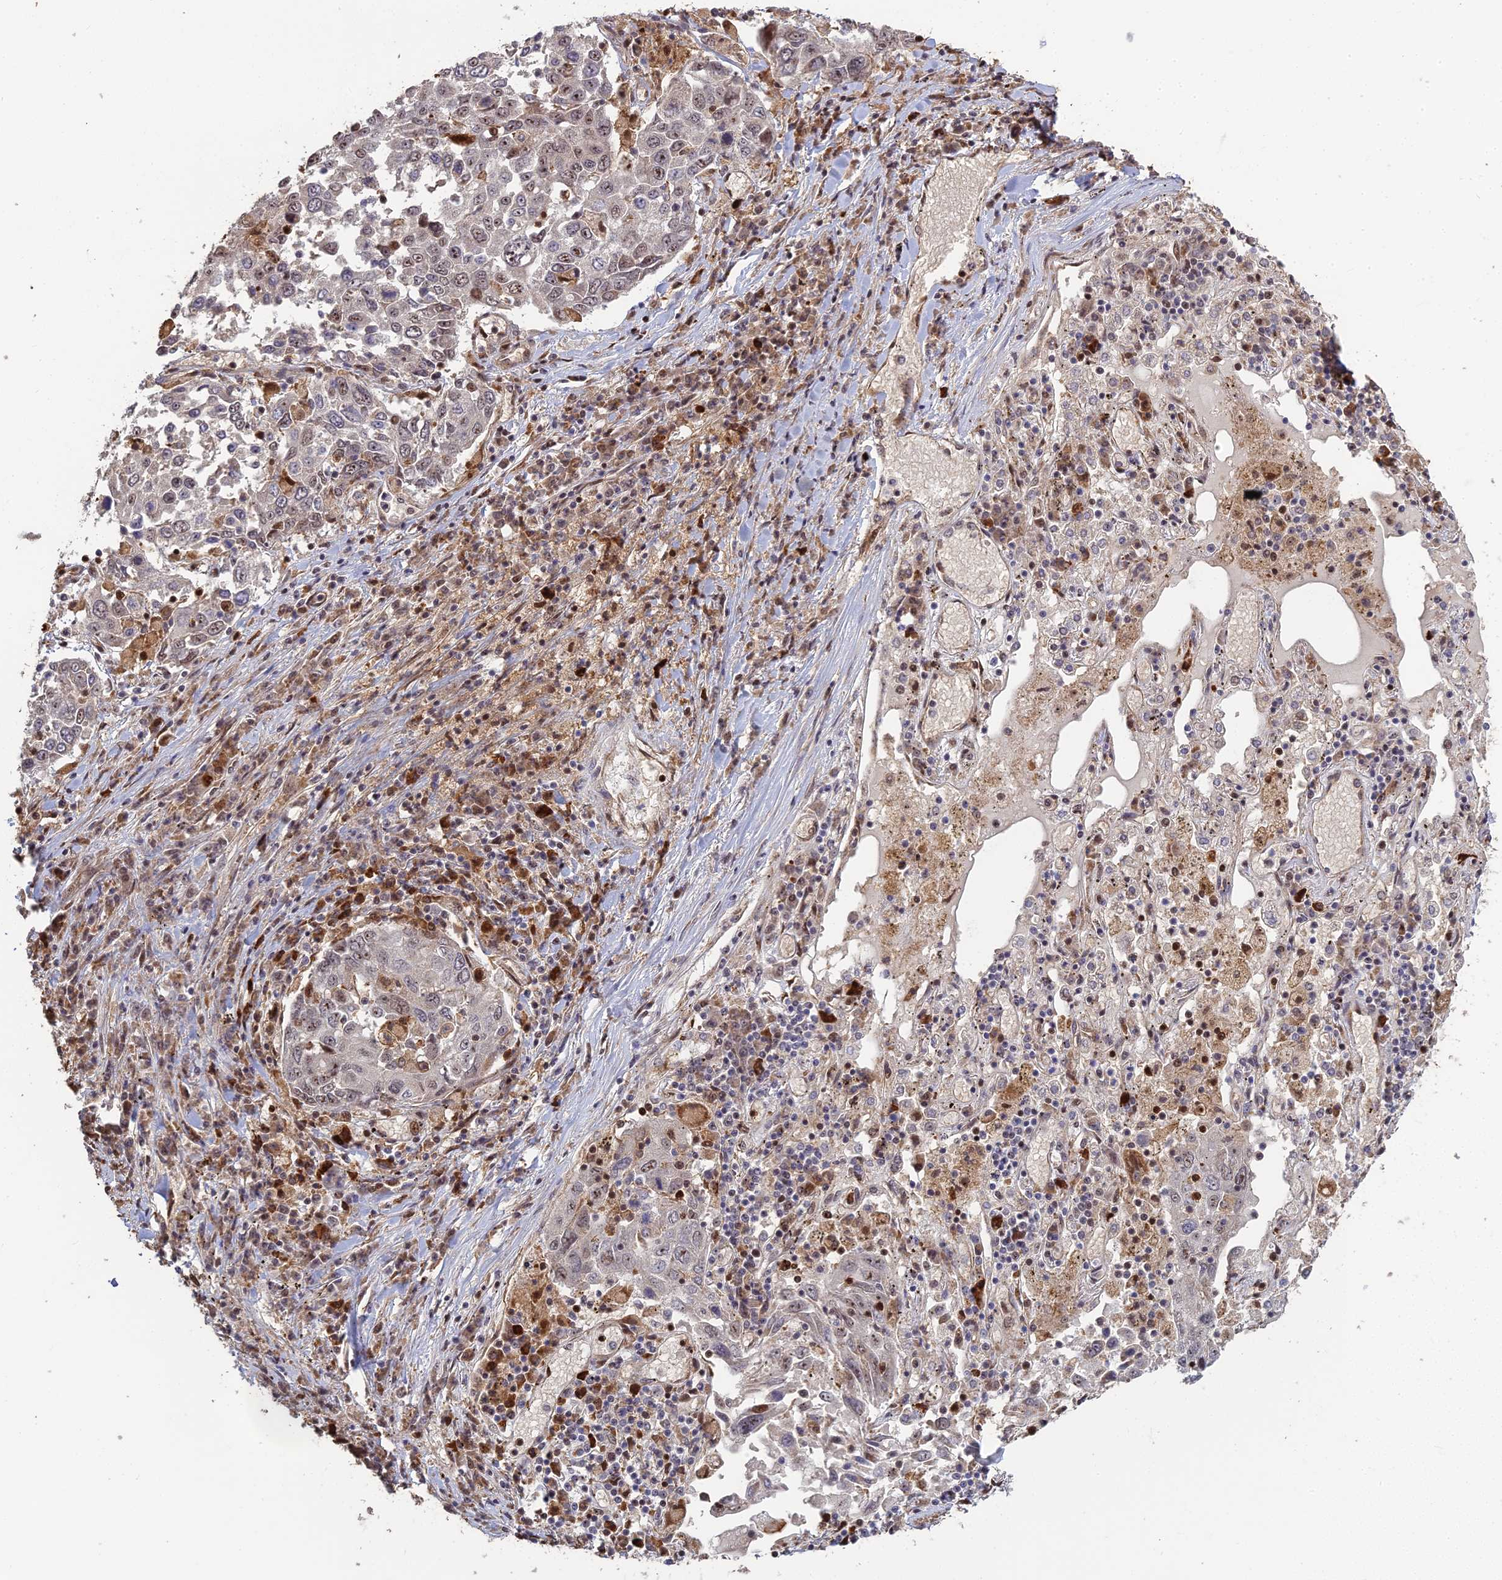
{"staining": {"intensity": "moderate", "quantity": "<25%", "location": "nuclear"}, "tissue": "lung cancer", "cell_type": "Tumor cells", "image_type": "cancer", "snomed": [{"axis": "morphology", "description": "Squamous cell carcinoma, NOS"}, {"axis": "topography", "description": "Lung"}], "caption": "Lung cancer stained with DAB (3,3'-diaminobenzidine) immunohistochemistry (IHC) shows low levels of moderate nuclear expression in about <25% of tumor cells.", "gene": "UFSP2", "patient": {"sex": "male", "age": 65}}